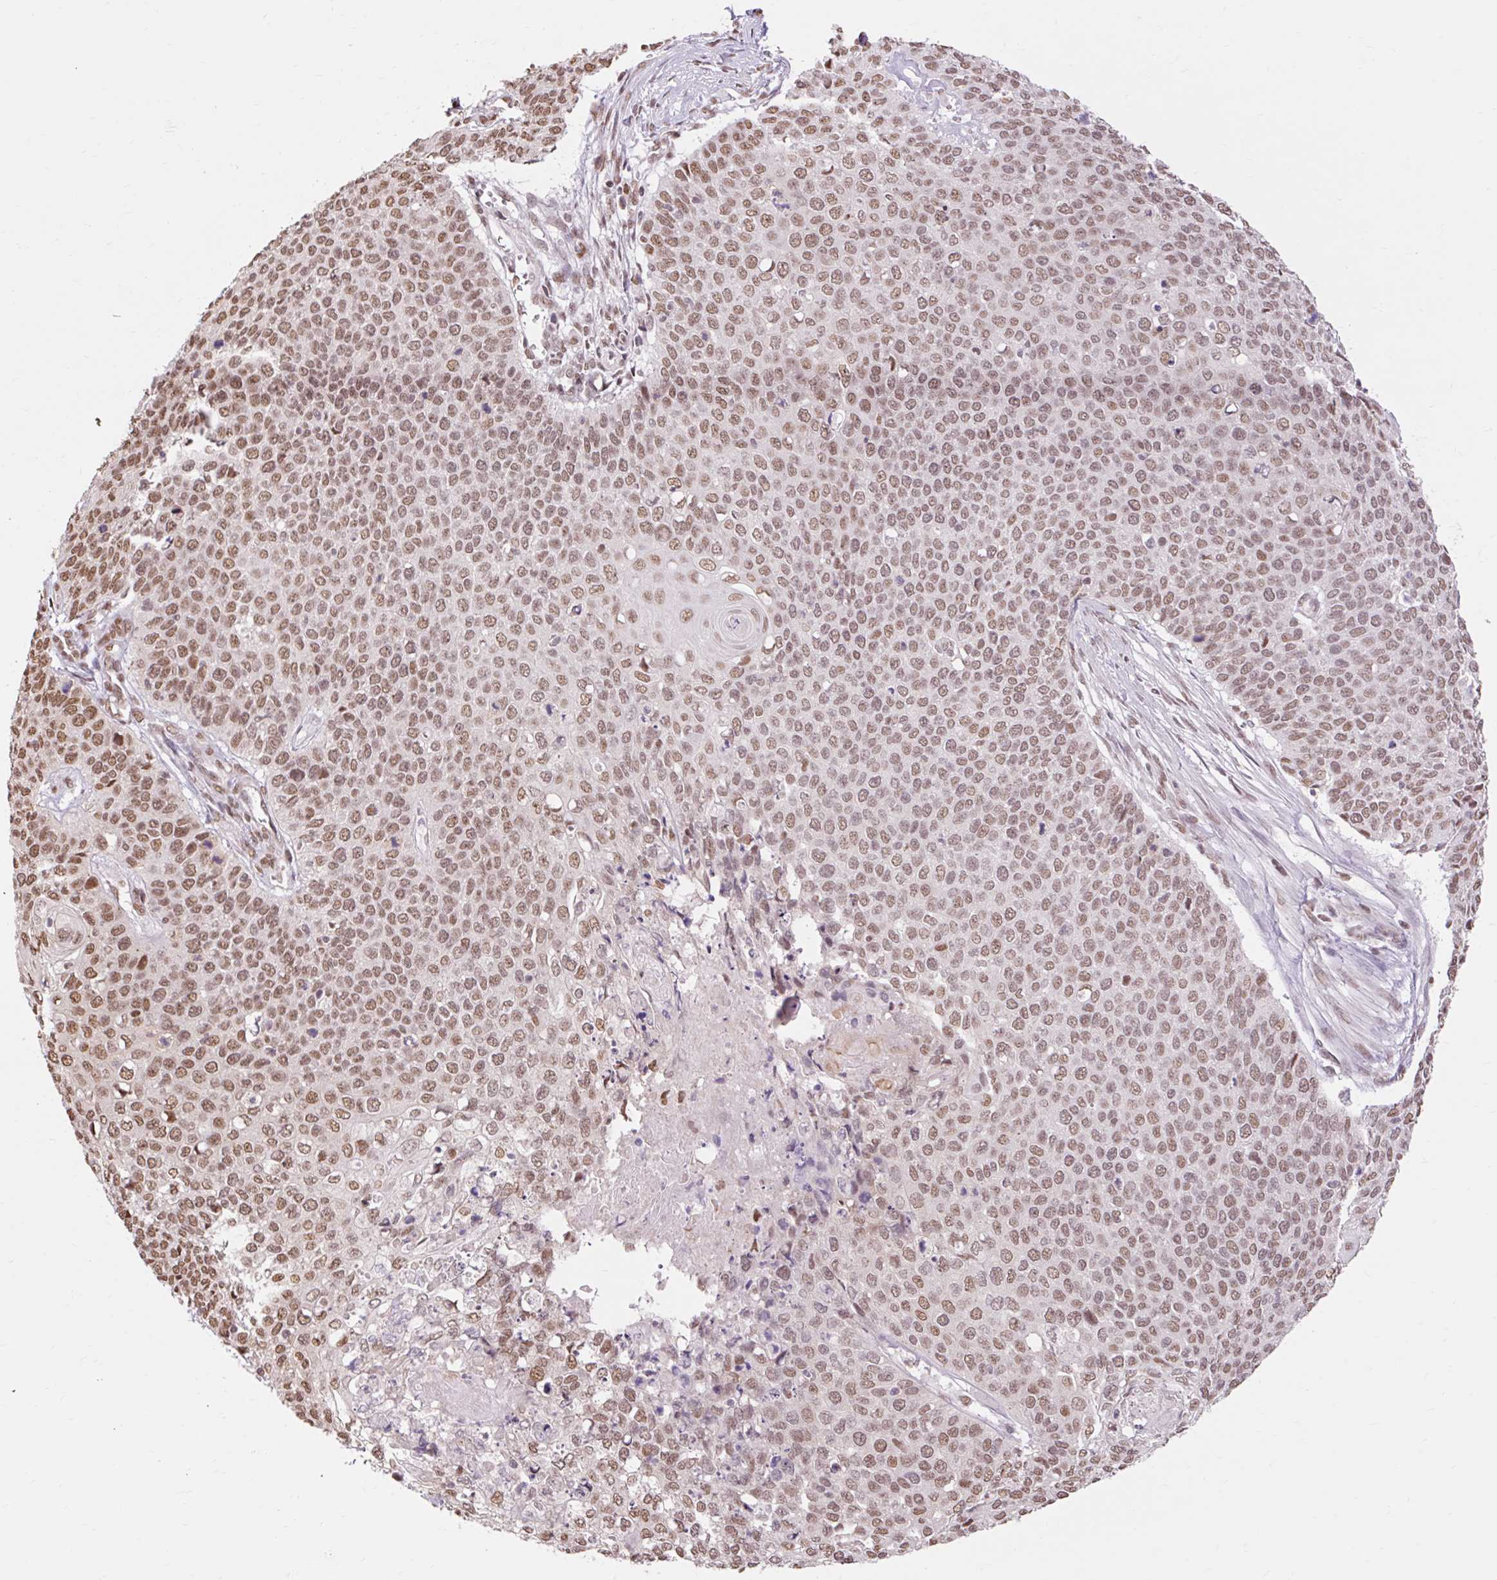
{"staining": {"intensity": "moderate", "quantity": ">75%", "location": "nuclear"}, "tissue": "cervical cancer", "cell_type": "Tumor cells", "image_type": "cancer", "snomed": [{"axis": "morphology", "description": "Squamous cell carcinoma, NOS"}, {"axis": "topography", "description": "Cervix"}], "caption": "Tumor cells exhibit medium levels of moderate nuclear expression in about >75% of cells in cervical cancer (squamous cell carcinoma). (DAB IHC, brown staining for protein, blue staining for nuclei).", "gene": "NPIPB12", "patient": {"sex": "female", "age": 39}}